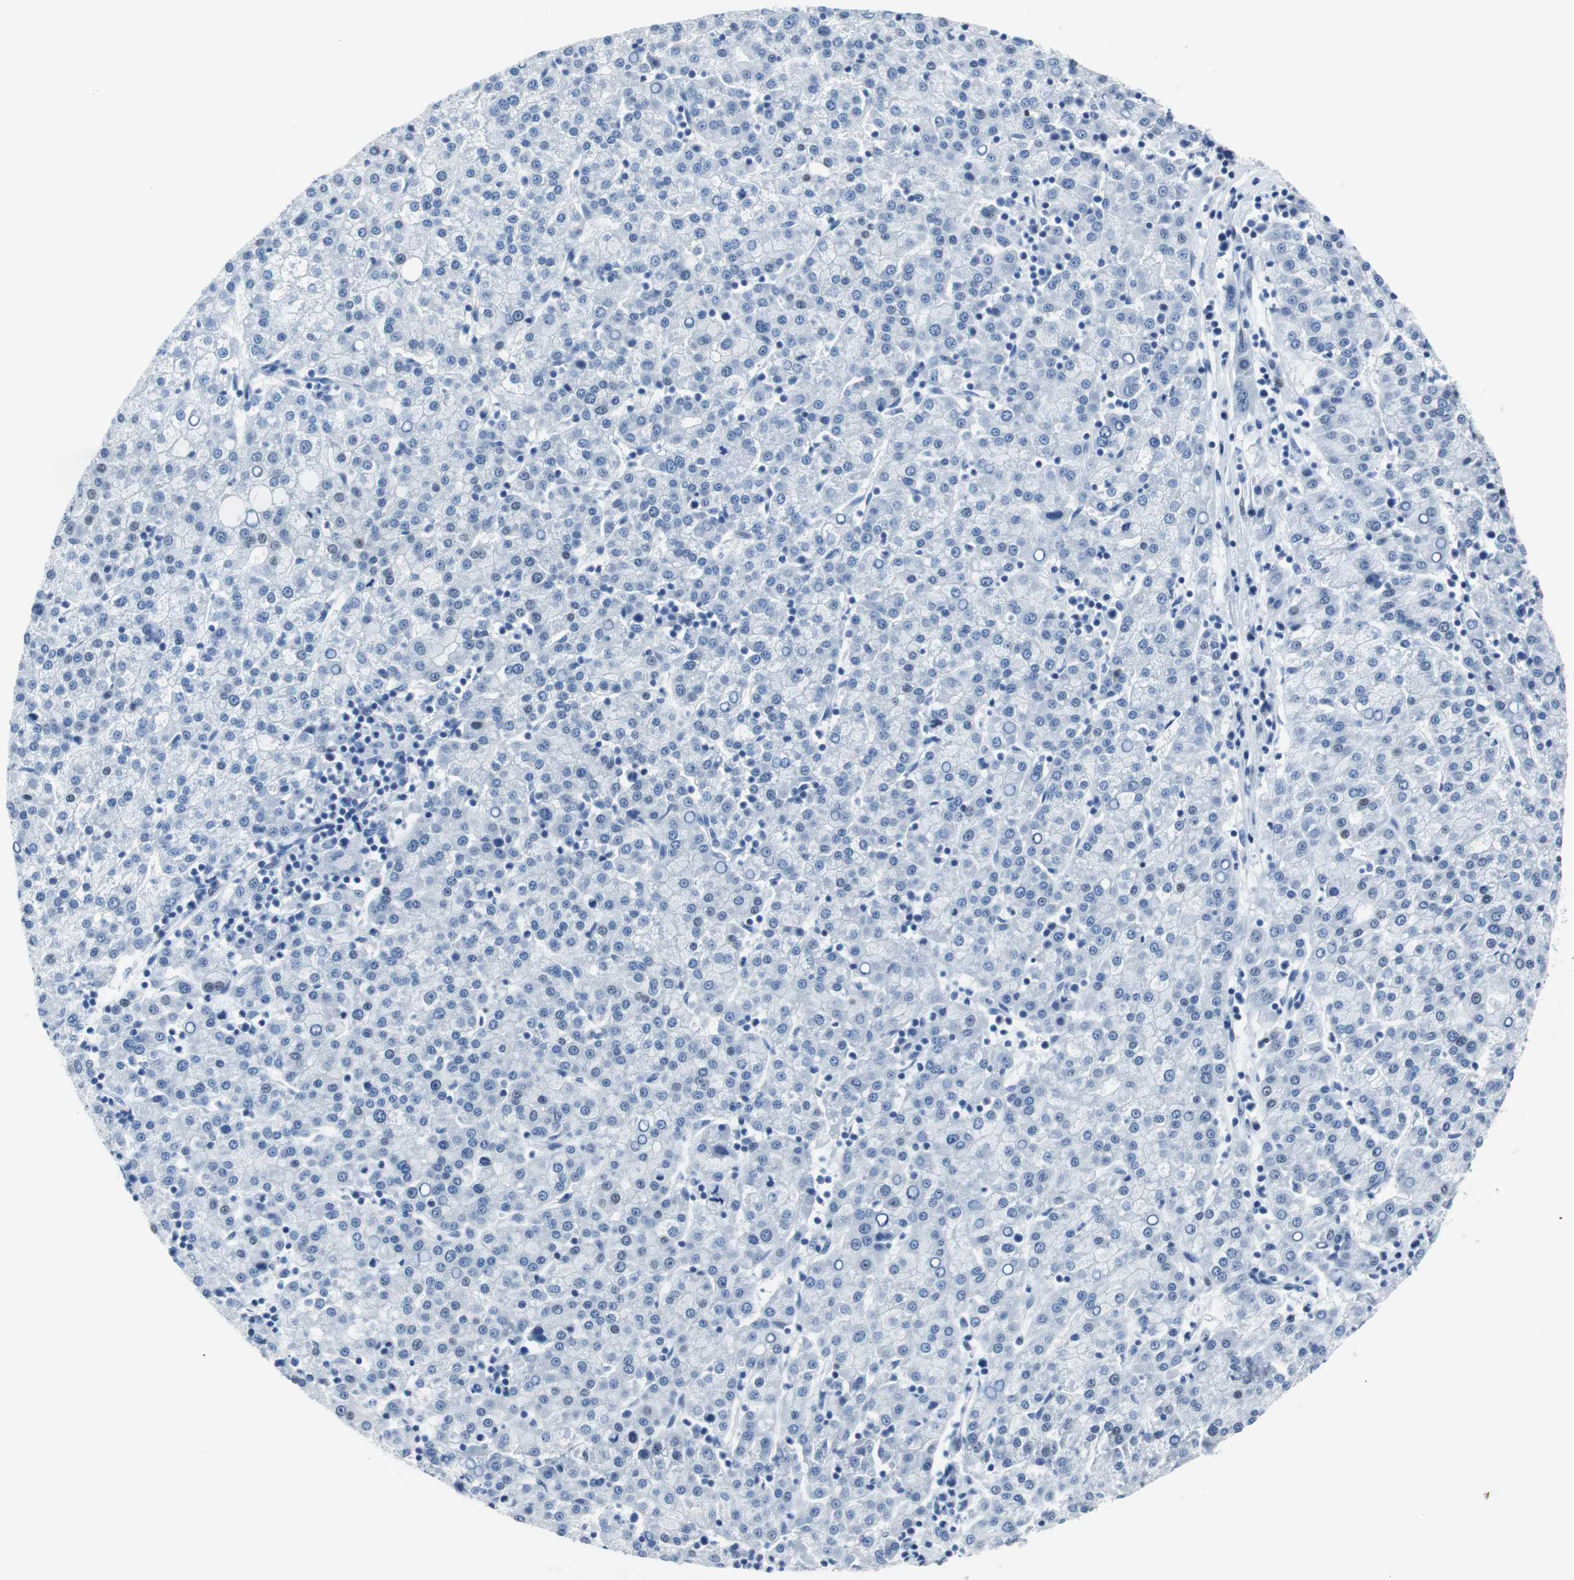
{"staining": {"intensity": "weak", "quantity": "<25%", "location": "nuclear"}, "tissue": "liver cancer", "cell_type": "Tumor cells", "image_type": "cancer", "snomed": [{"axis": "morphology", "description": "Carcinoma, Hepatocellular, NOS"}, {"axis": "topography", "description": "Liver"}], "caption": "Immunohistochemical staining of human hepatocellular carcinoma (liver) exhibits no significant expression in tumor cells. Brightfield microscopy of immunohistochemistry (IHC) stained with DAB (brown) and hematoxylin (blue), captured at high magnification.", "gene": "JUN", "patient": {"sex": "female", "age": 58}}